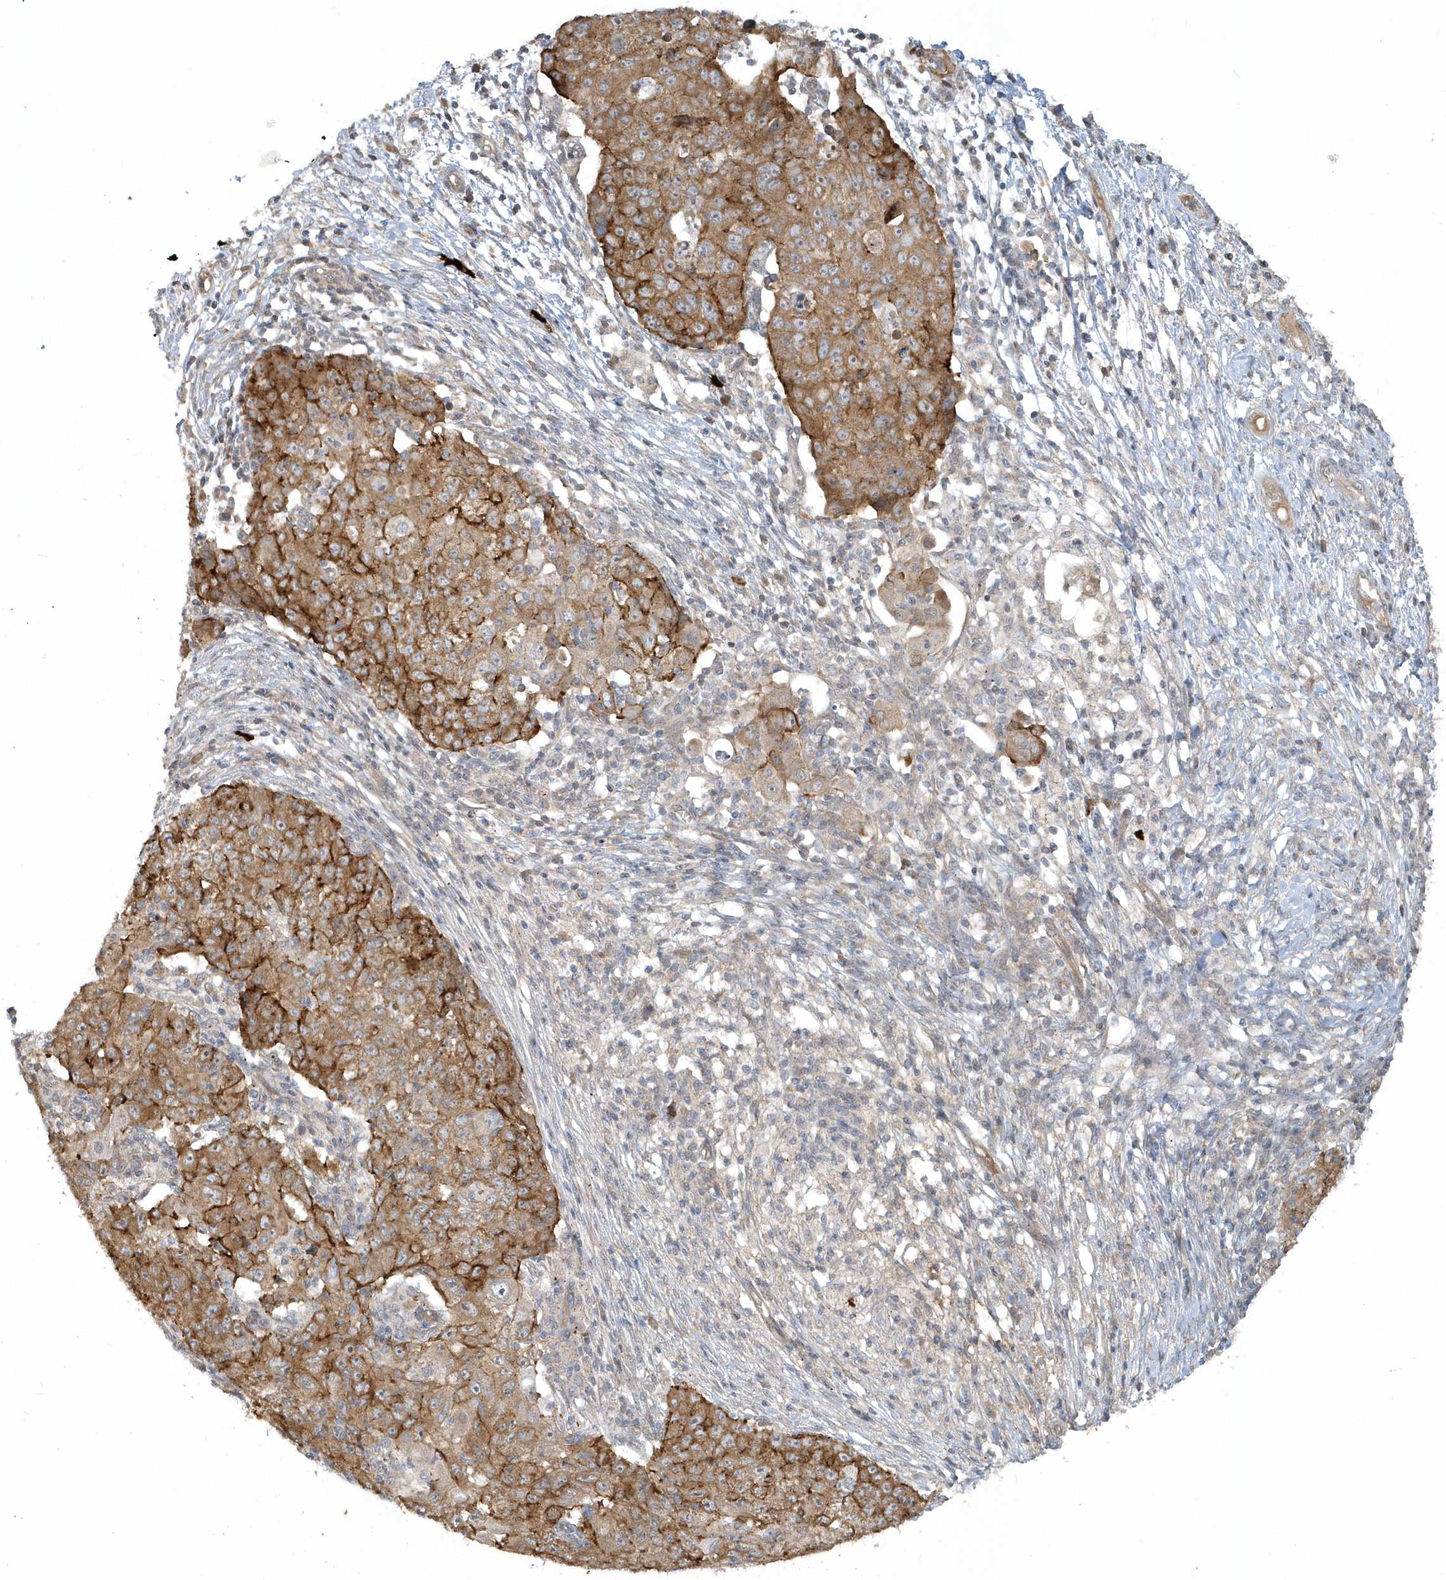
{"staining": {"intensity": "strong", "quantity": ">75%", "location": "cytoplasmic/membranous"}, "tissue": "ovarian cancer", "cell_type": "Tumor cells", "image_type": "cancer", "snomed": [{"axis": "morphology", "description": "Carcinoma, endometroid"}, {"axis": "topography", "description": "Ovary"}], "caption": "Immunohistochemistry of ovarian cancer displays high levels of strong cytoplasmic/membranous staining in about >75% of tumor cells.", "gene": "STIM2", "patient": {"sex": "female", "age": 42}}